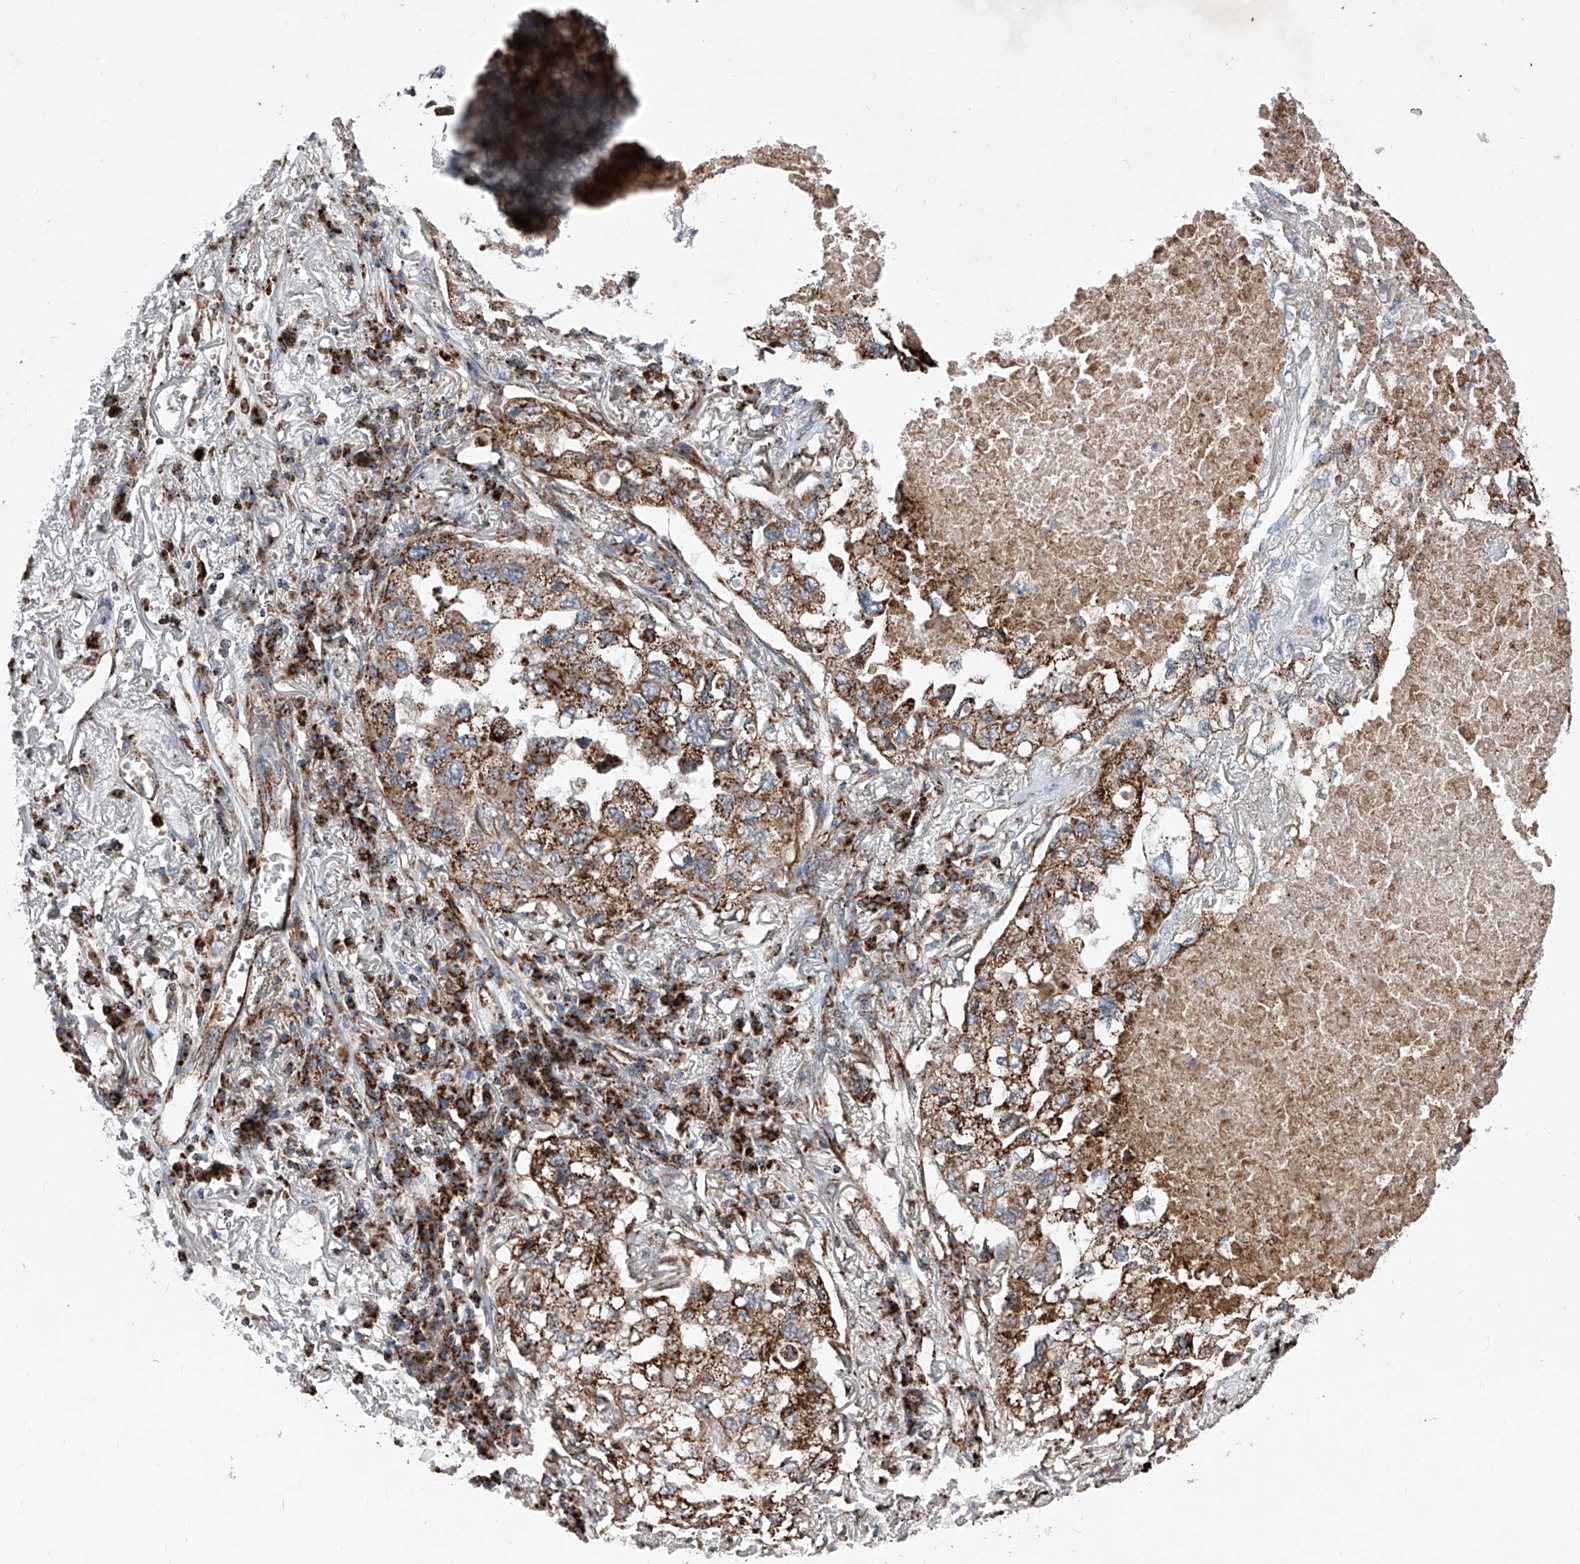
{"staining": {"intensity": "strong", "quantity": ">75%", "location": "cytoplasmic/membranous"}, "tissue": "lung cancer", "cell_type": "Tumor cells", "image_type": "cancer", "snomed": [{"axis": "morphology", "description": "Adenocarcinoma, NOS"}, {"axis": "topography", "description": "Lung"}], "caption": "Immunohistochemical staining of human lung adenocarcinoma reveals strong cytoplasmic/membranous protein positivity in approximately >75% of tumor cells.", "gene": "SEMA6A", "patient": {"sex": "male", "age": 65}}